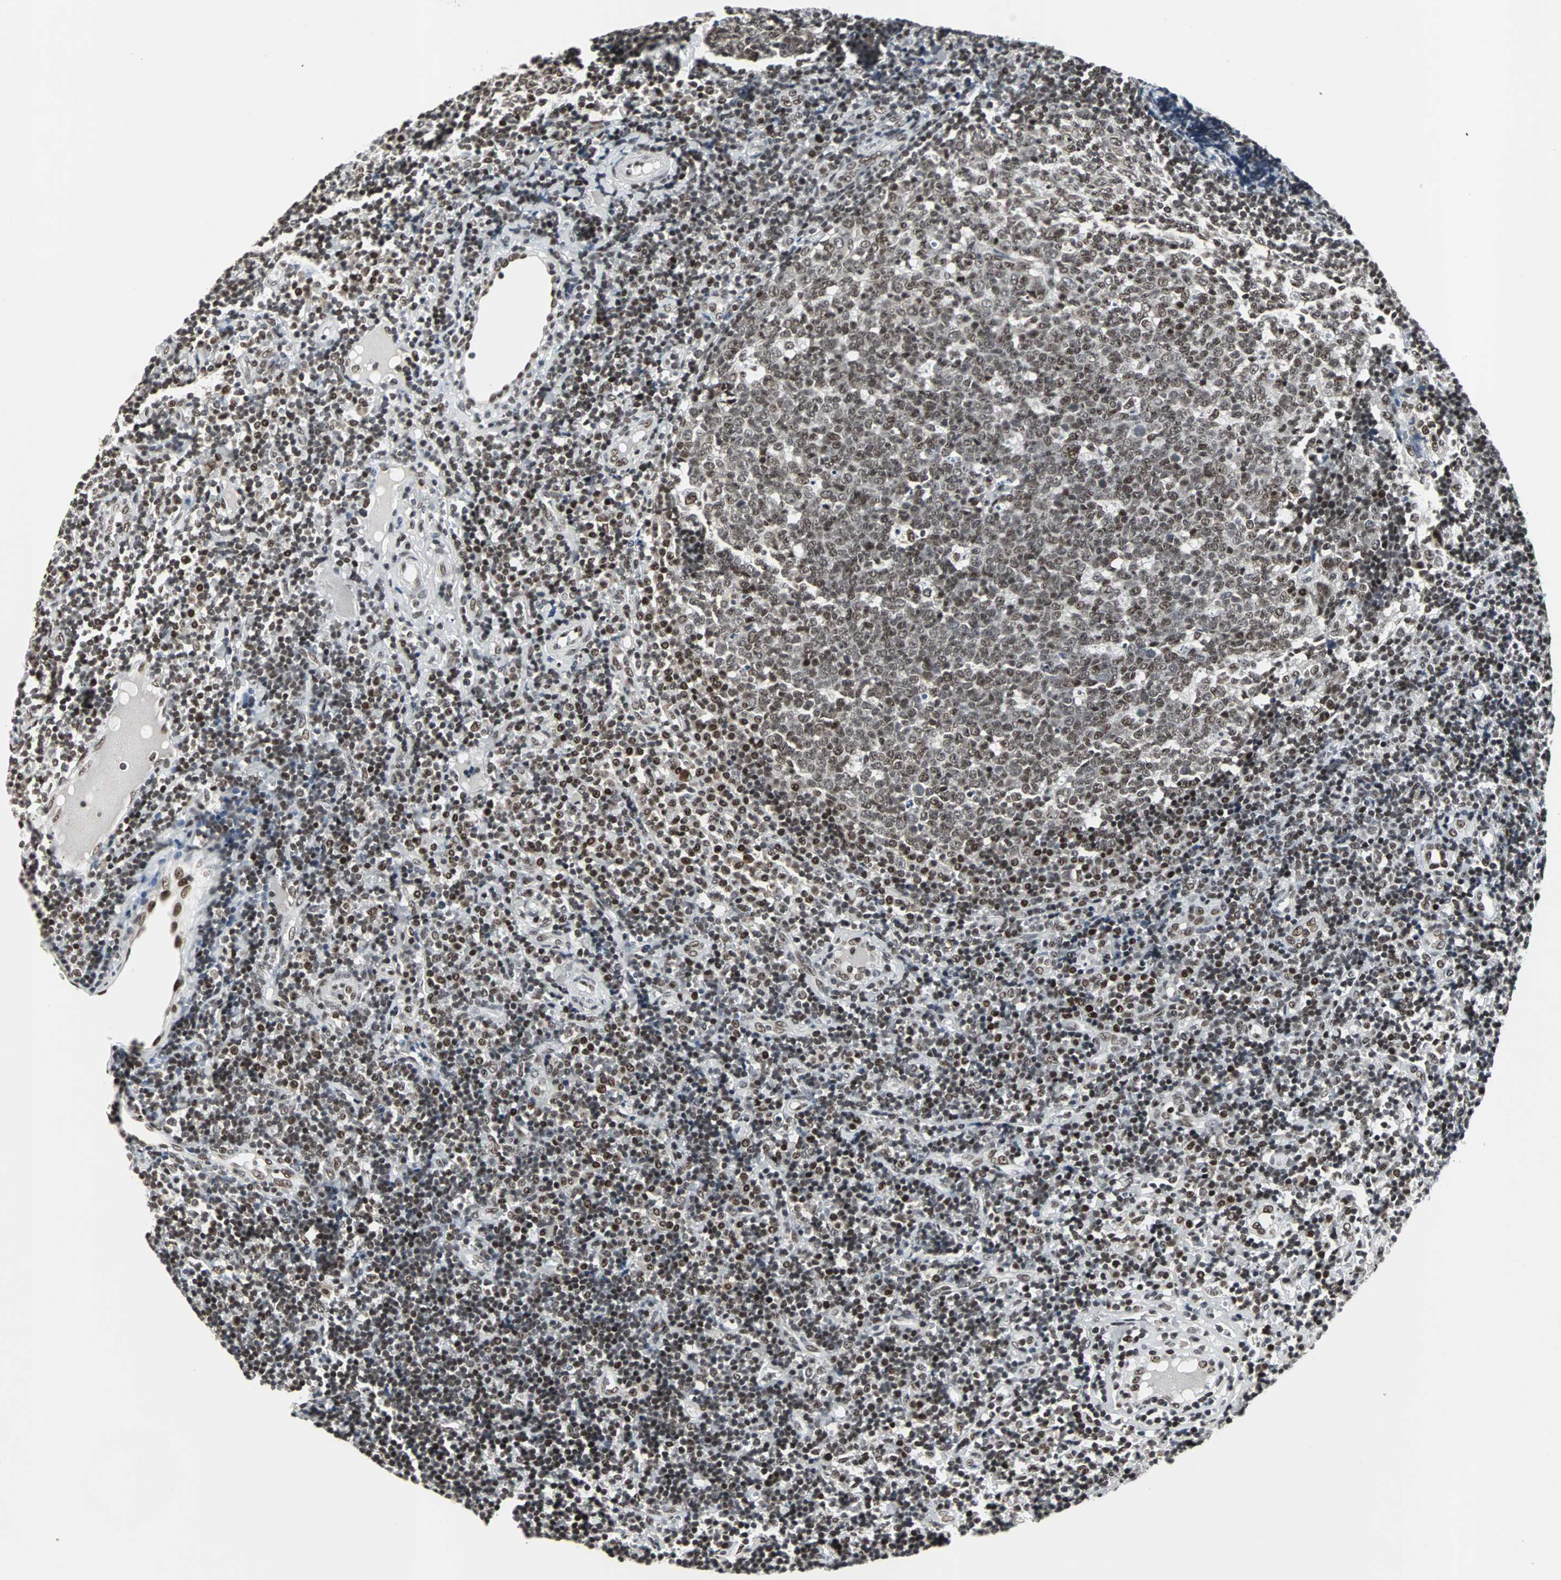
{"staining": {"intensity": "moderate", "quantity": ">75%", "location": "nuclear"}, "tissue": "tonsil", "cell_type": "Germinal center cells", "image_type": "normal", "snomed": [{"axis": "morphology", "description": "Normal tissue, NOS"}, {"axis": "topography", "description": "Tonsil"}], "caption": "IHC micrograph of normal human tonsil stained for a protein (brown), which exhibits medium levels of moderate nuclear staining in about >75% of germinal center cells.", "gene": "PNKP", "patient": {"sex": "female", "age": 40}}